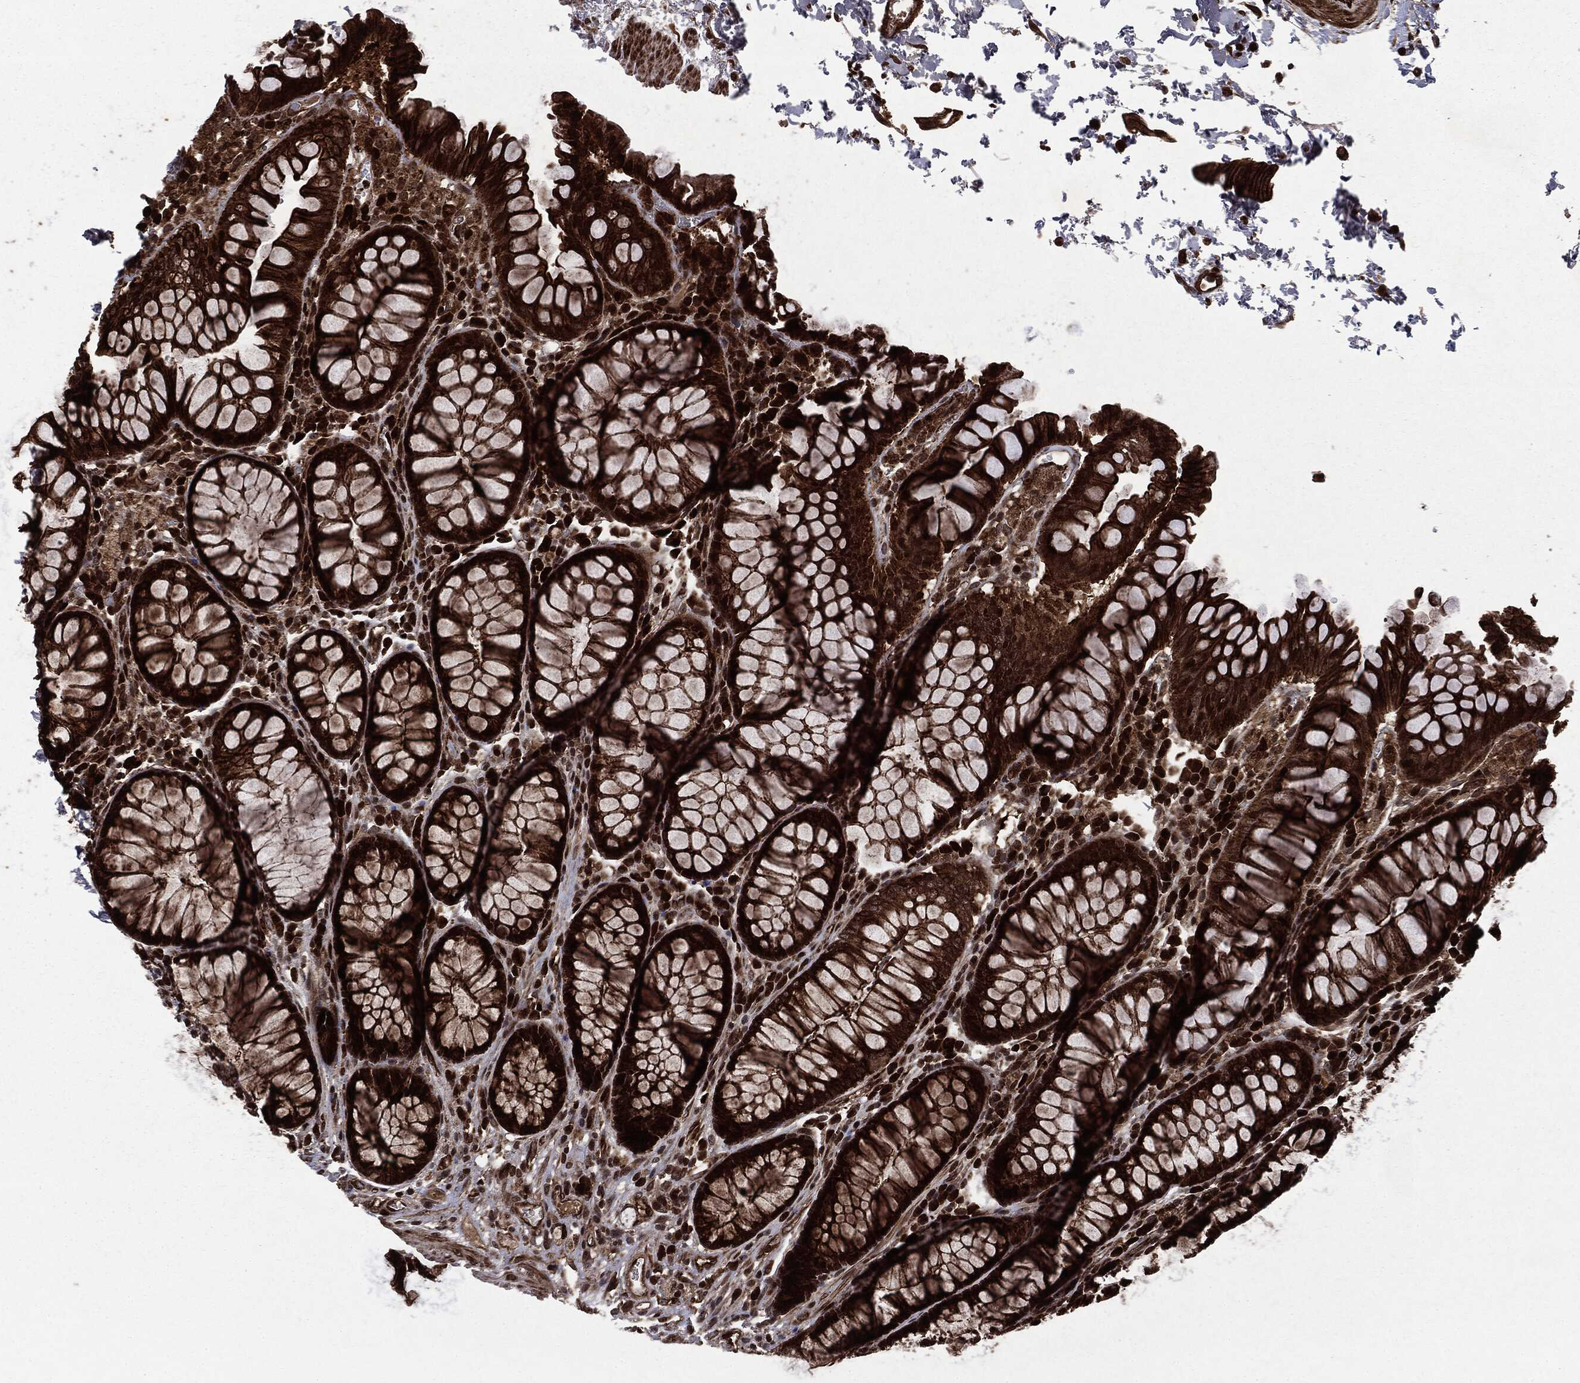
{"staining": {"intensity": "strong", "quantity": ">75%", "location": "cytoplasmic/membranous,nuclear"}, "tissue": "rectum", "cell_type": "Glandular cells", "image_type": "normal", "snomed": [{"axis": "morphology", "description": "Normal tissue, NOS"}, {"axis": "topography", "description": "Rectum"}], "caption": "Rectum was stained to show a protein in brown. There is high levels of strong cytoplasmic/membranous,nuclear staining in approximately >75% of glandular cells.", "gene": "CARD6", "patient": {"sex": "female", "age": 68}}